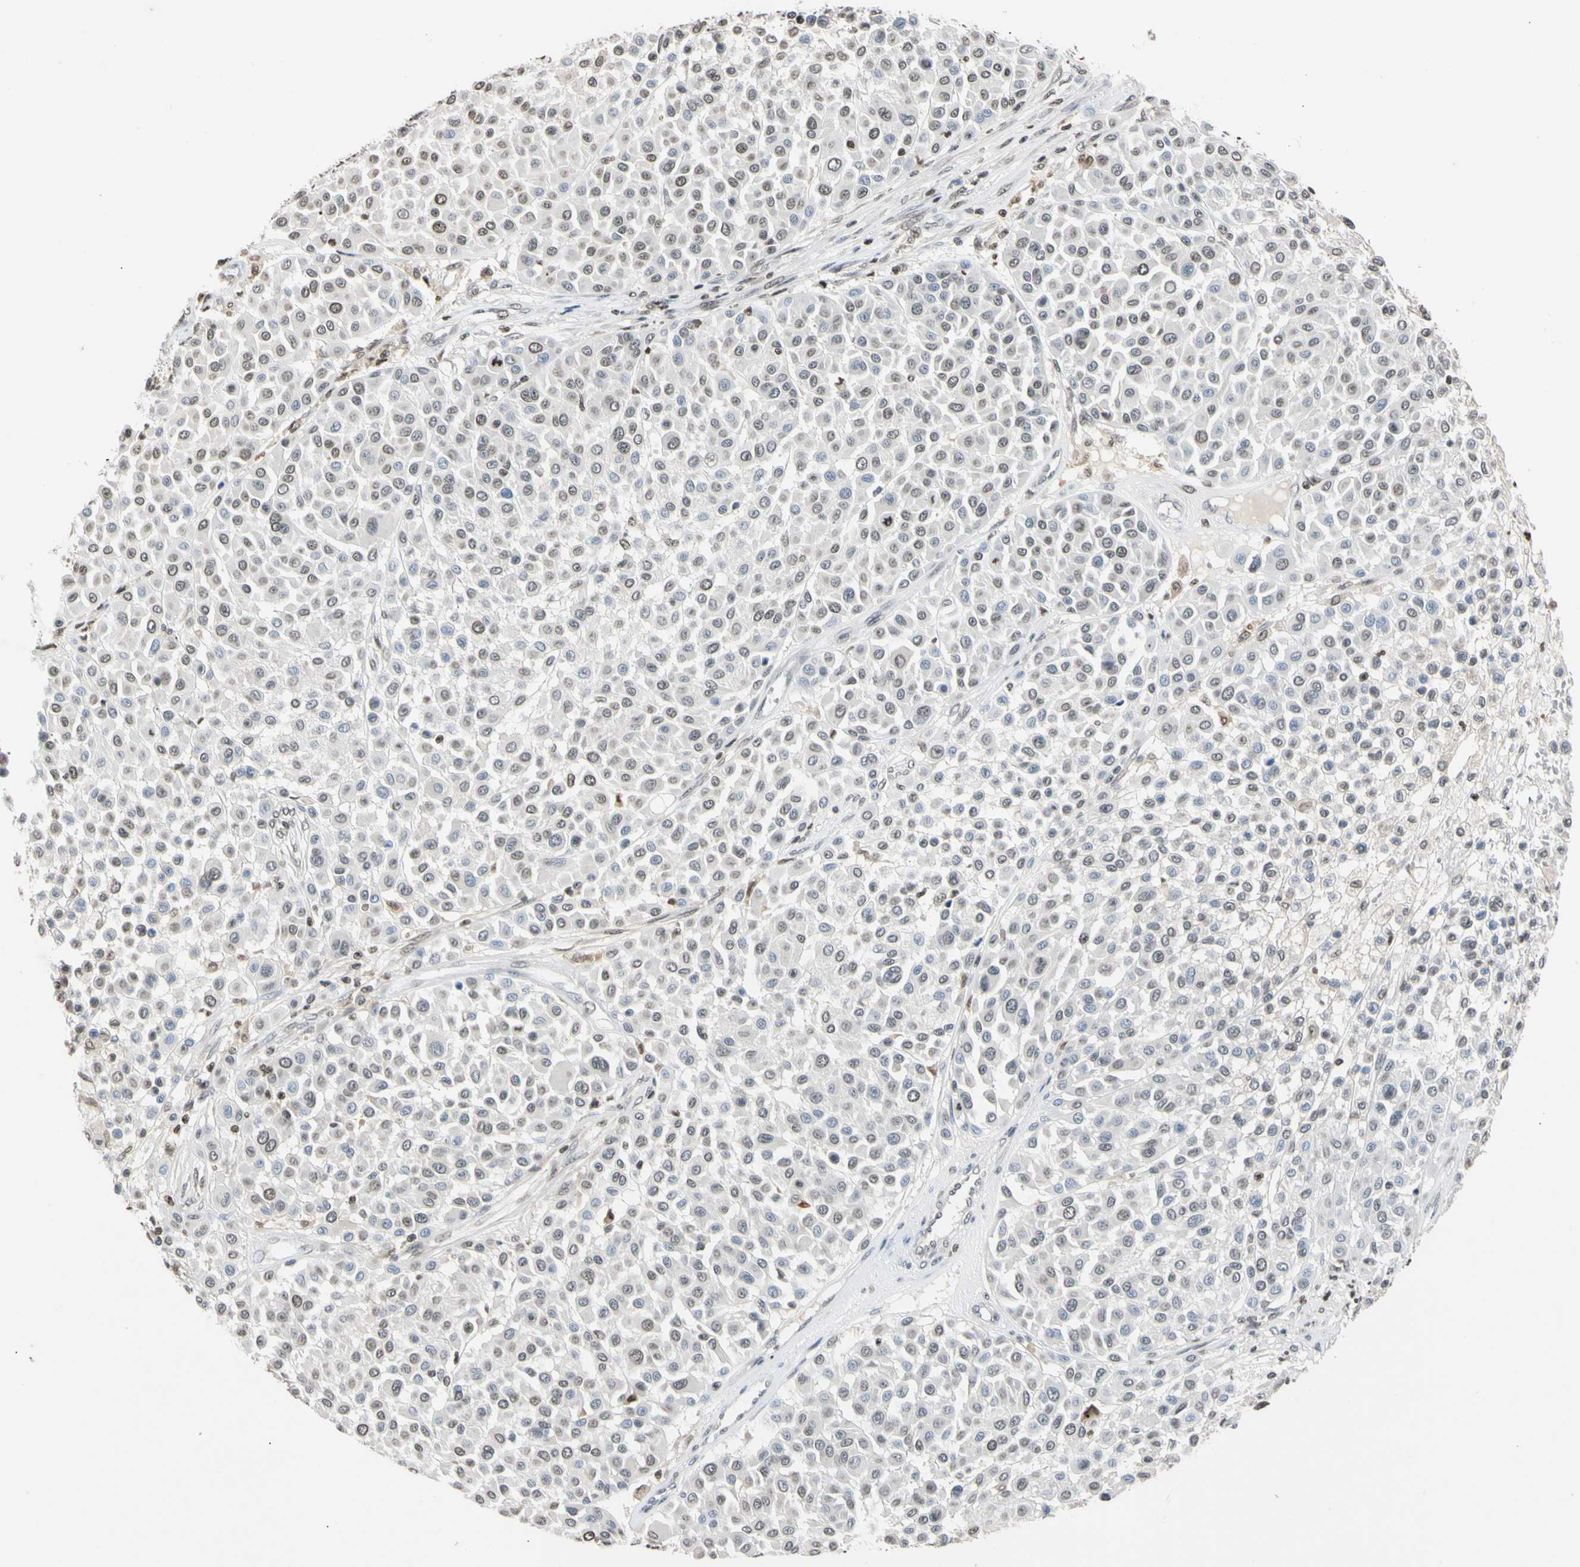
{"staining": {"intensity": "negative", "quantity": "none", "location": "none"}, "tissue": "melanoma", "cell_type": "Tumor cells", "image_type": "cancer", "snomed": [{"axis": "morphology", "description": "Malignant melanoma, Metastatic site"}, {"axis": "topography", "description": "Soft tissue"}], "caption": "The photomicrograph displays no staining of tumor cells in melanoma. (Brightfield microscopy of DAB (3,3'-diaminobenzidine) IHC at high magnification).", "gene": "GPX4", "patient": {"sex": "male", "age": 41}}